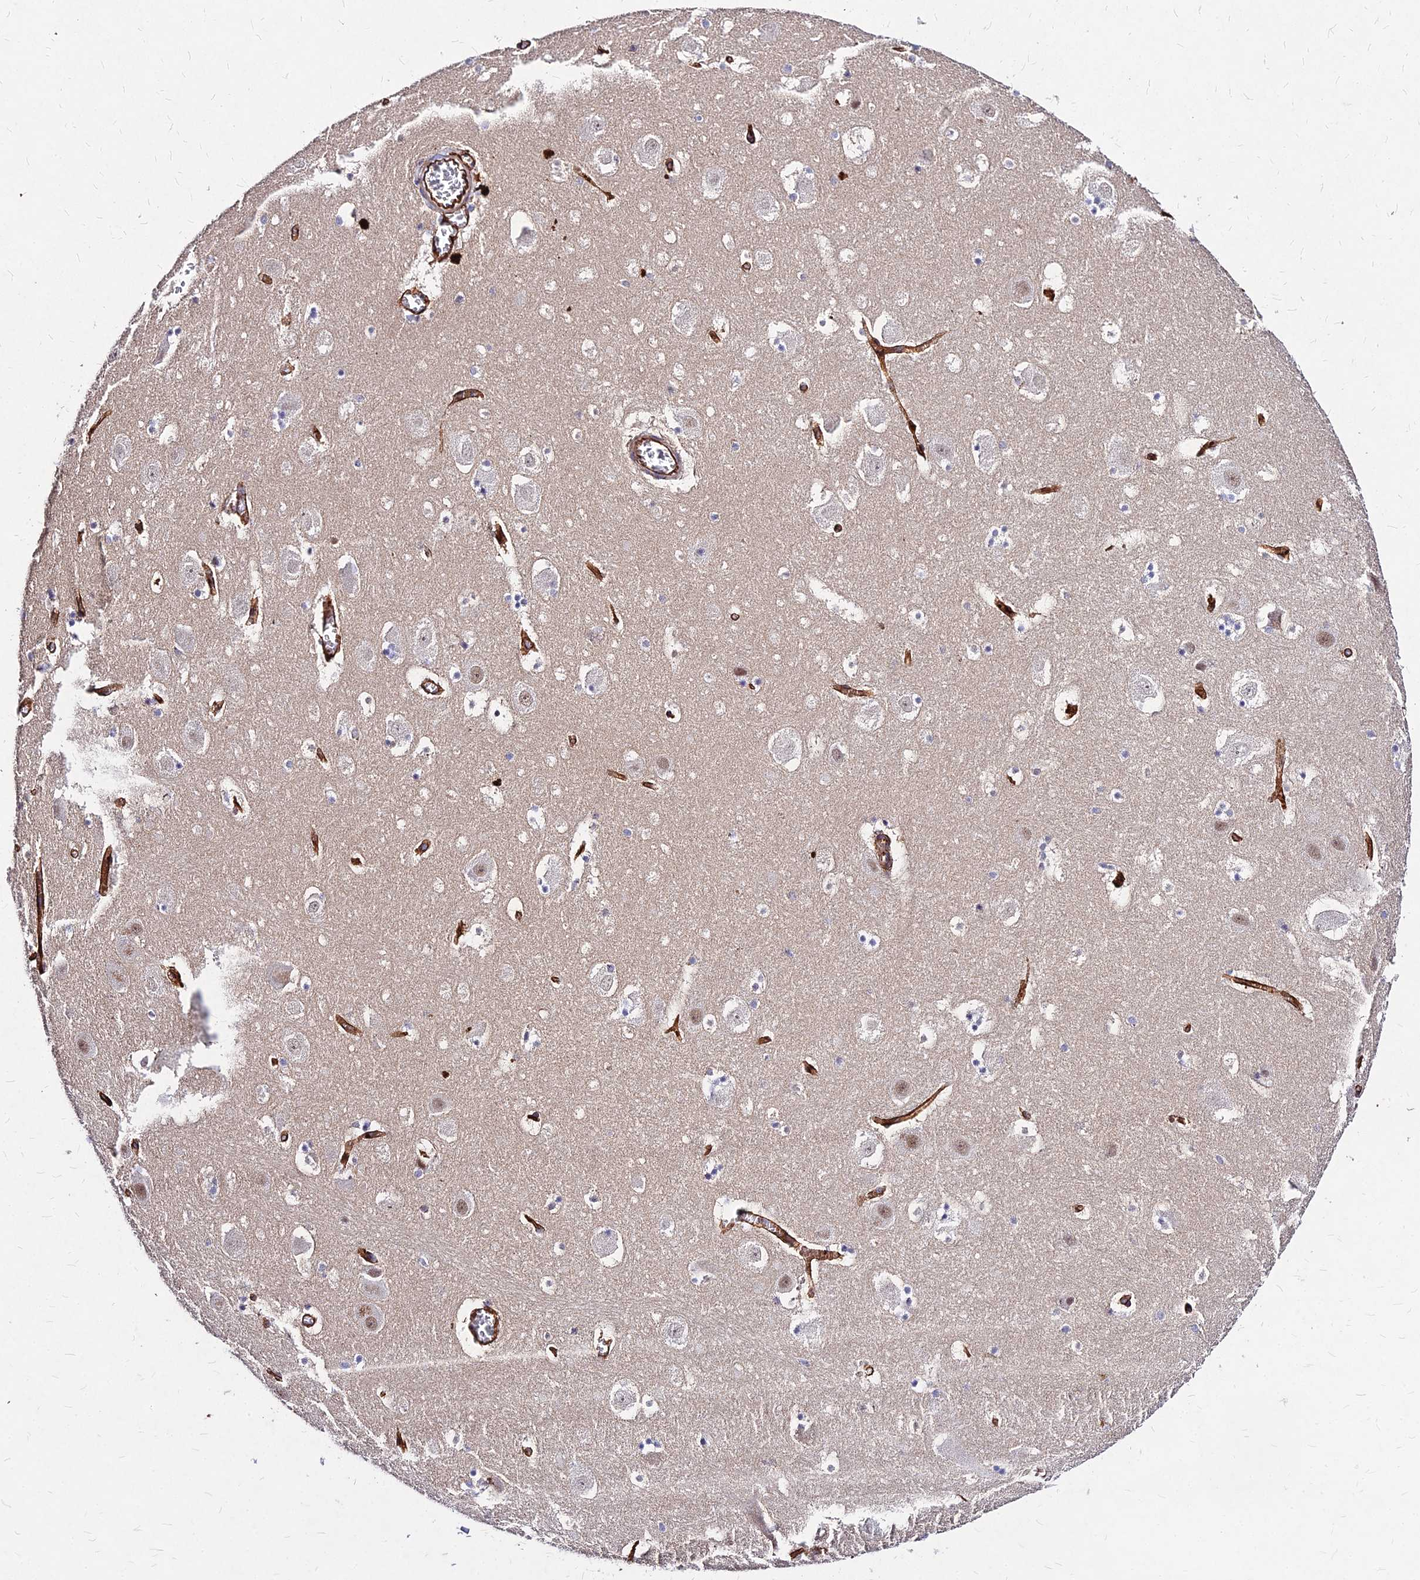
{"staining": {"intensity": "weak", "quantity": "<25%", "location": "cytoplasmic/membranous"}, "tissue": "hippocampus", "cell_type": "Glial cells", "image_type": "normal", "snomed": [{"axis": "morphology", "description": "Normal tissue, NOS"}, {"axis": "topography", "description": "Hippocampus"}], "caption": "Photomicrograph shows no protein expression in glial cells of normal hippocampus. (DAB immunohistochemistry (IHC) with hematoxylin counter stain).", "gene": "EFCC1", "patient": {"sex": "male", "age": 45}}